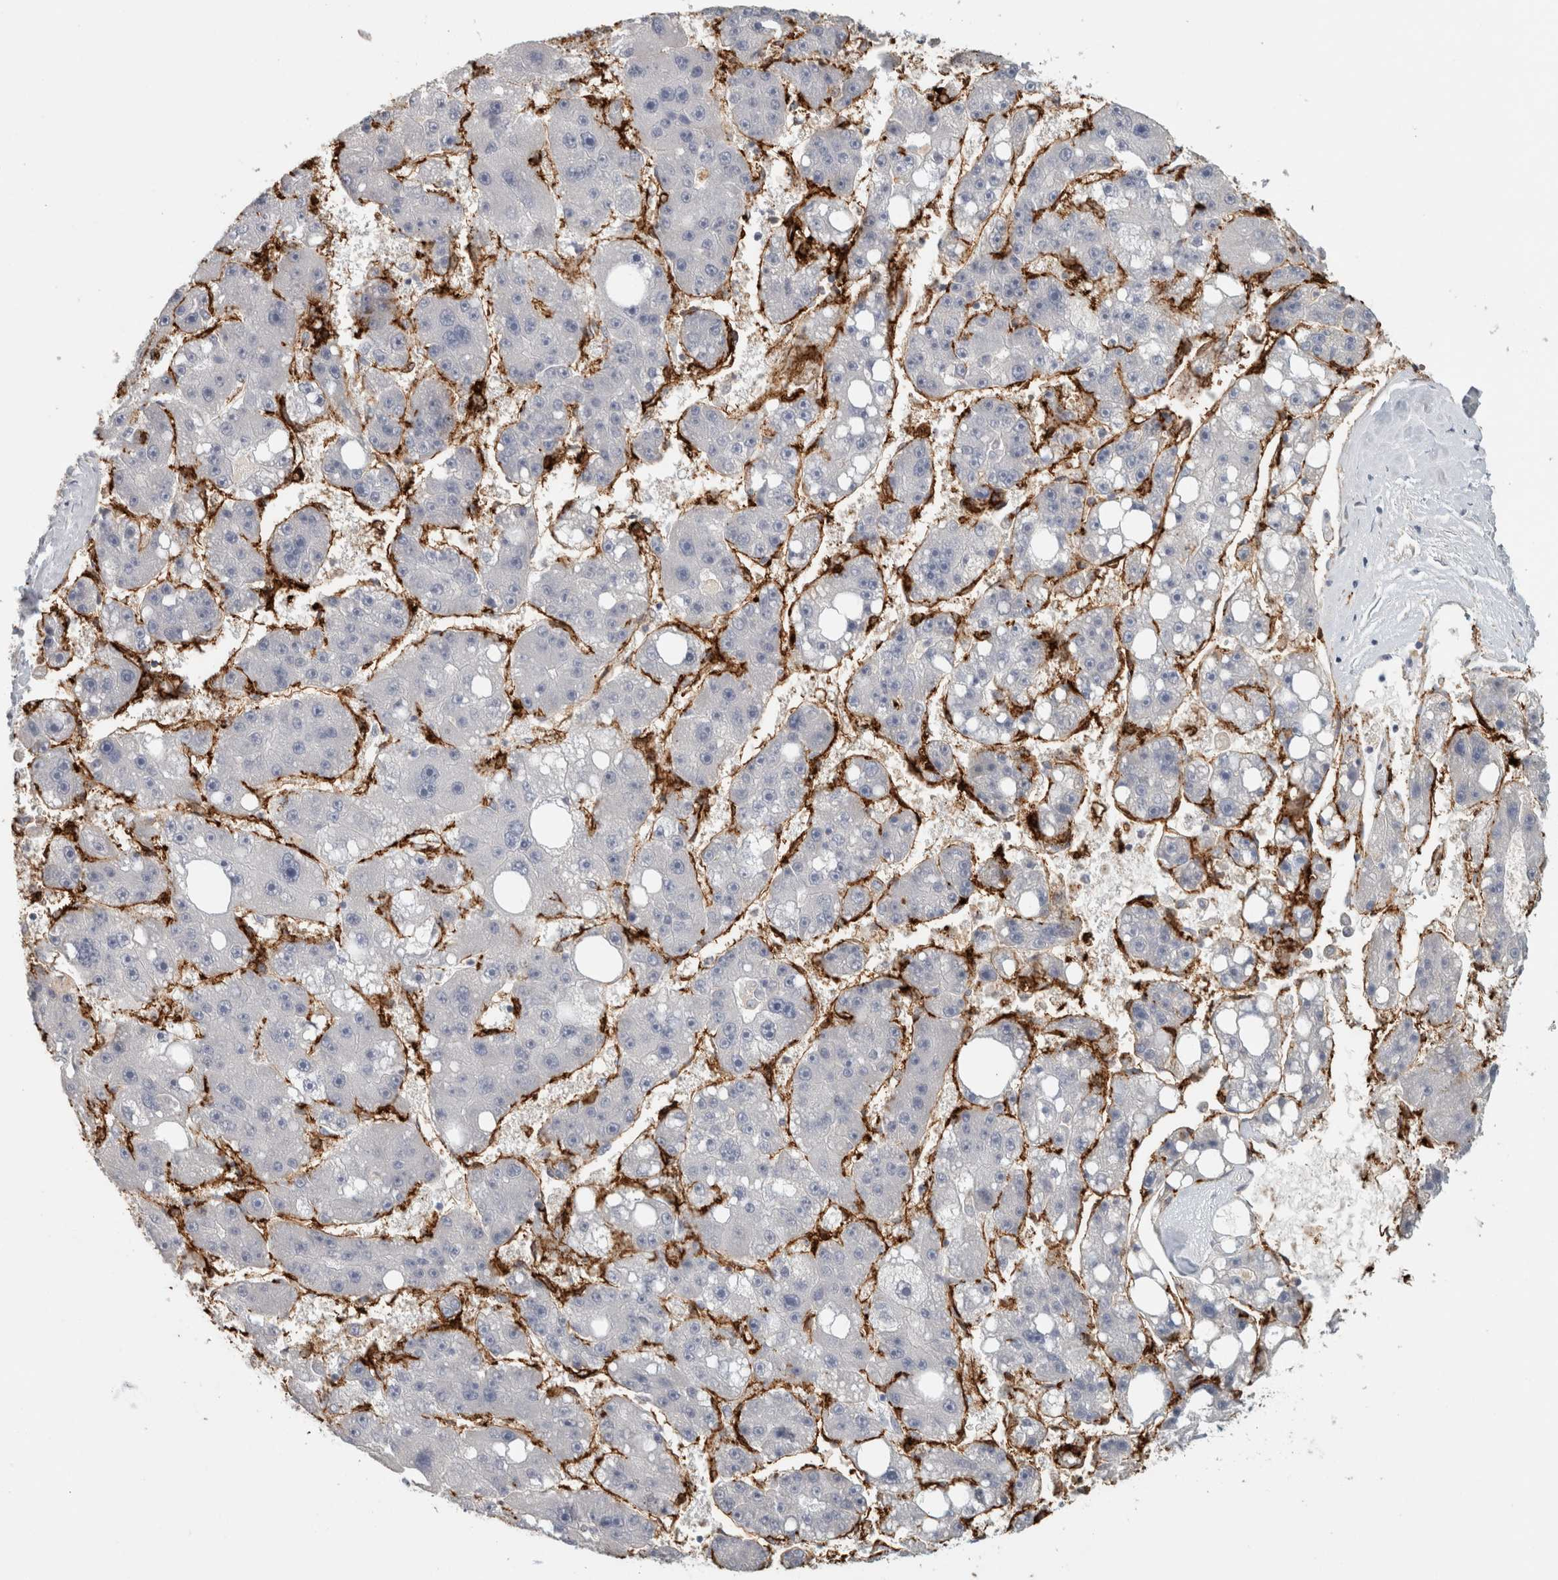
{"staining": {"intensity": "negative", "quantity": "none", "location": "none"}, "tissue": "liver cancer", "cell_type": "Tumor cells", "image_type": "cancer", "snomed": [{"axis": "morphology", "description": "Carcinoma, Hepatocellular, NOS"}, {"axis": "topography", "description": "Liver"}], "caption": "This is an immunohistochemistry (IHC) micrograph of liver hepatocellular carcinoma. There is no staining in tumor cells.", "gene": "CD36", "patient": {"sex": "female", "age": 61}}